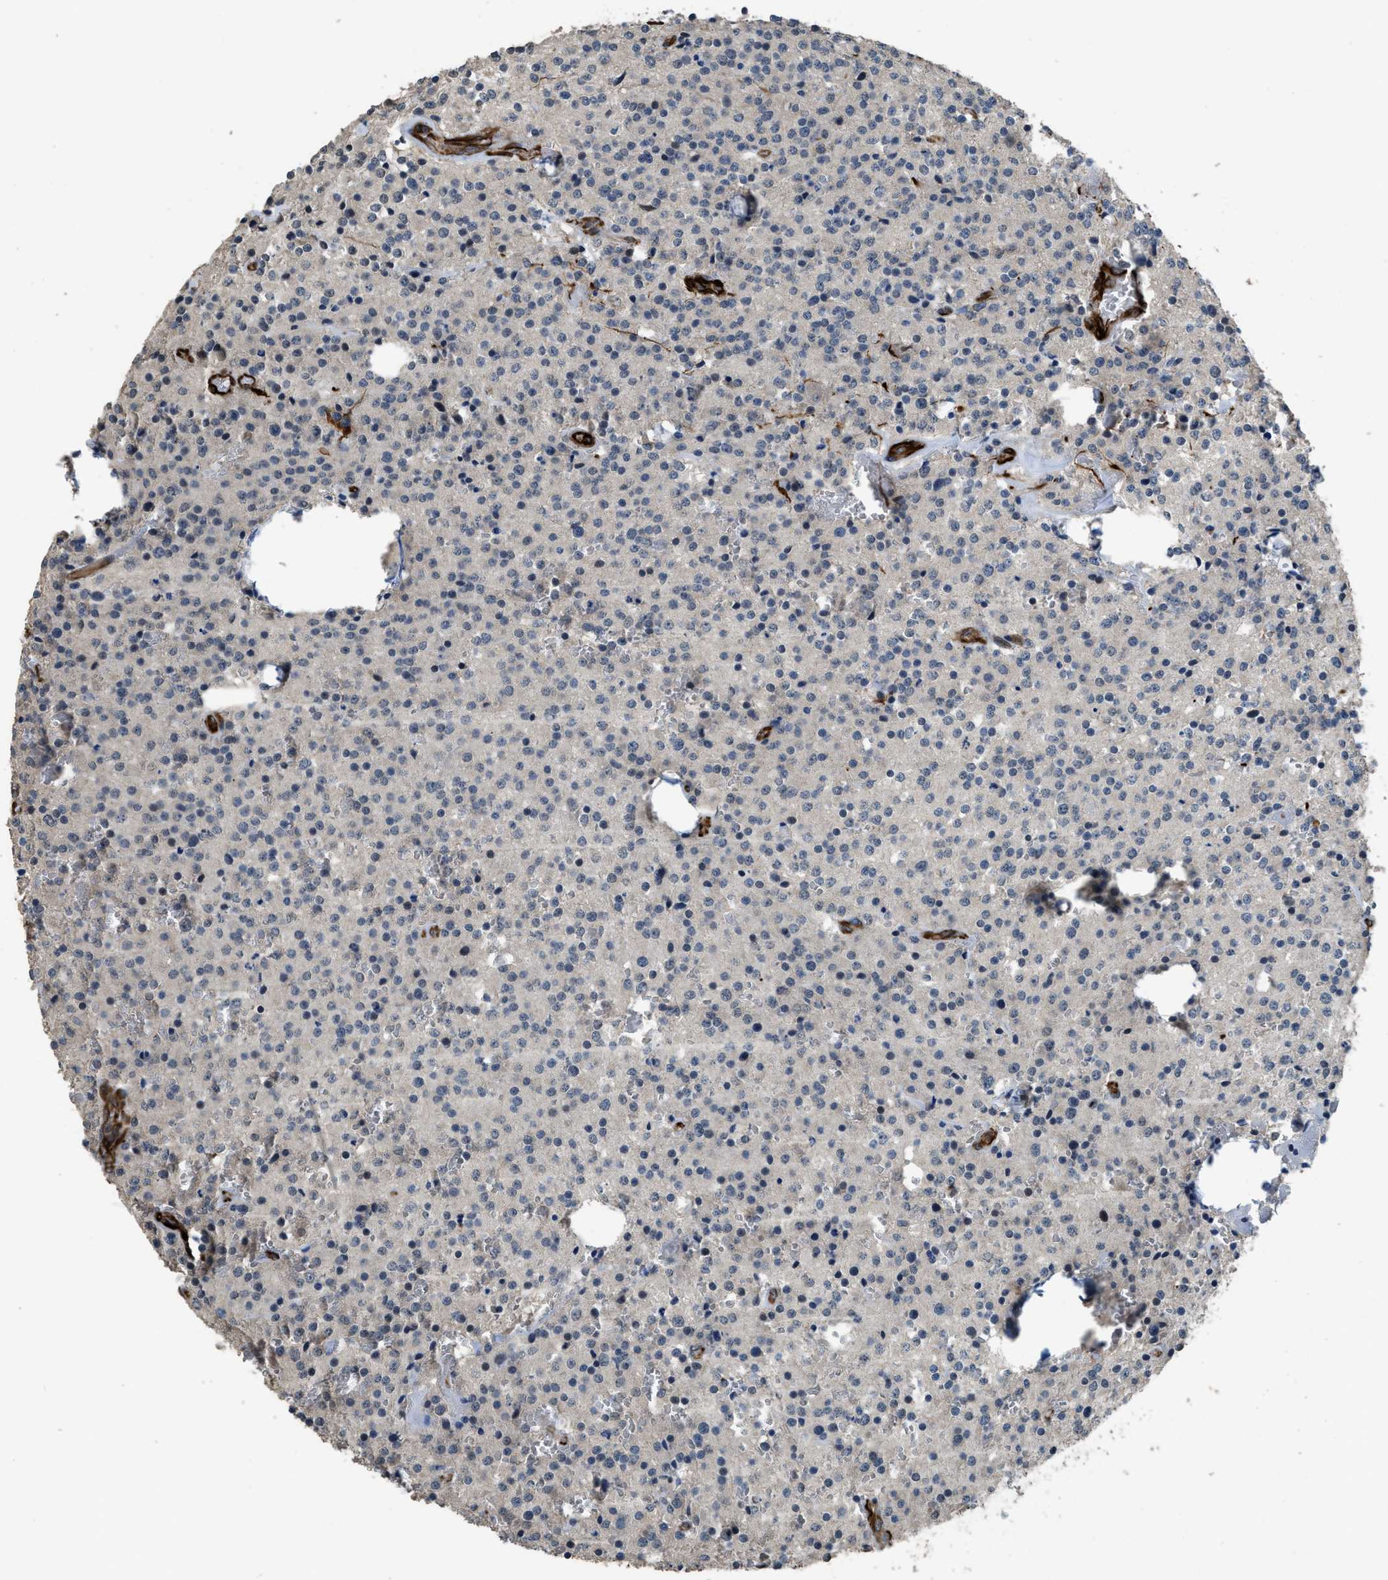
{"staining": {"intensity": "negative", "quantity": "none", "location": "none"}, "tissue": "glioma", "cell_type": "Tumor cells", "image_type": "cancer", "snomed": [{"axis": "morphology", "description": "Glioma, malignant, Low grade"}, {"axis": "topography", "description": "Brain"}], "caption": "Human malignant glioma (low-grade) stained for a protein using immunohistochemistry shows no staining in tumor cells.", "gene": "SYNM", "patient": {"sex": "male", "age": 58}}